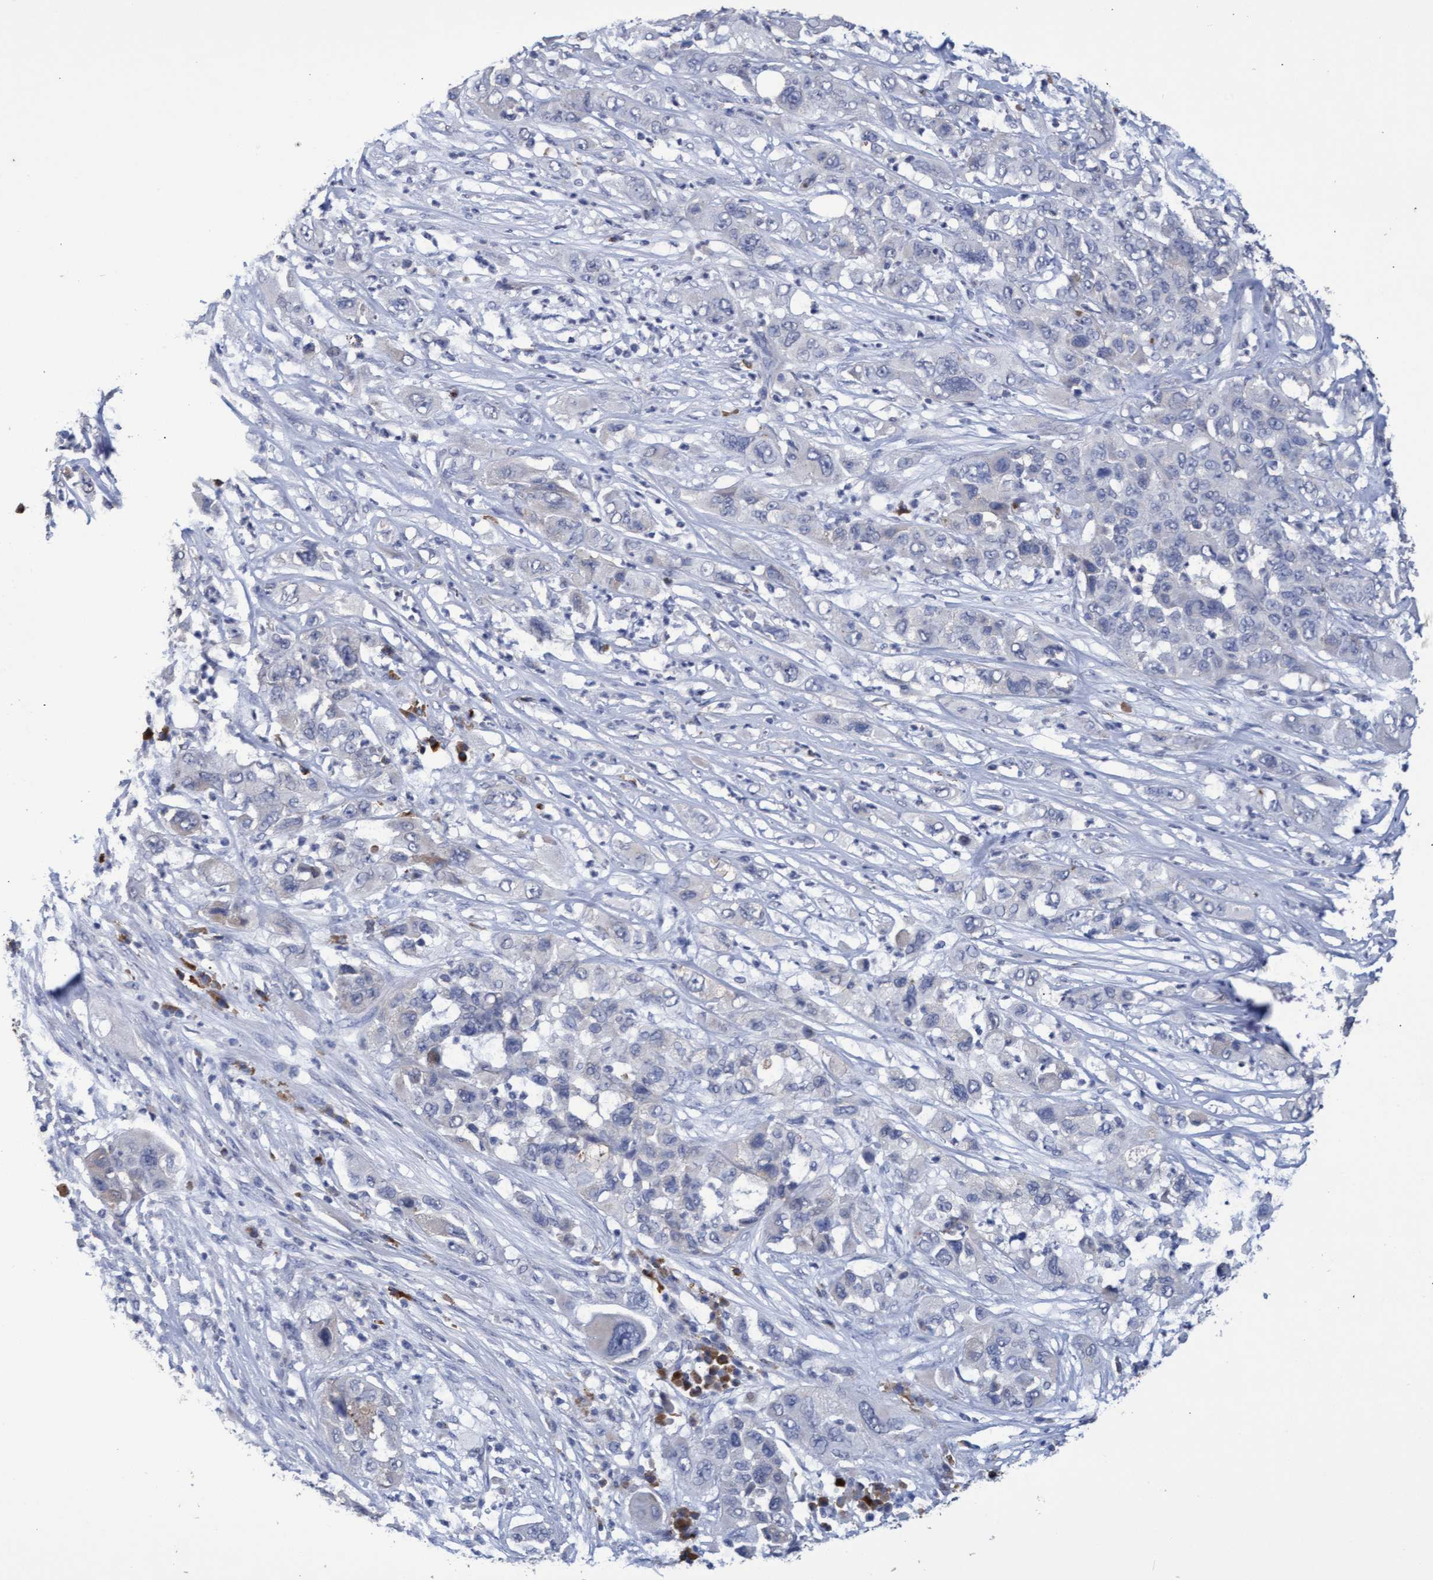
{"staining": {"intensity": "negative", "quantity": "none", "location": "none"}, "tissue": "pancreatic cancer", "cell_type": "Tumor cells", "image_type": "cancer", "snomed": [{"axis": "morphology", "description": "Adenocarcinoma, NOS"}, {"axis": "topography", "description": "Pancreas"}], "caption": "Micrograph shows no significant protein positivity in tumor cells of adenocarcinoma (pancreatic).", "gene": "GPR39", "patient": {"sex": "female", "age": 78}}